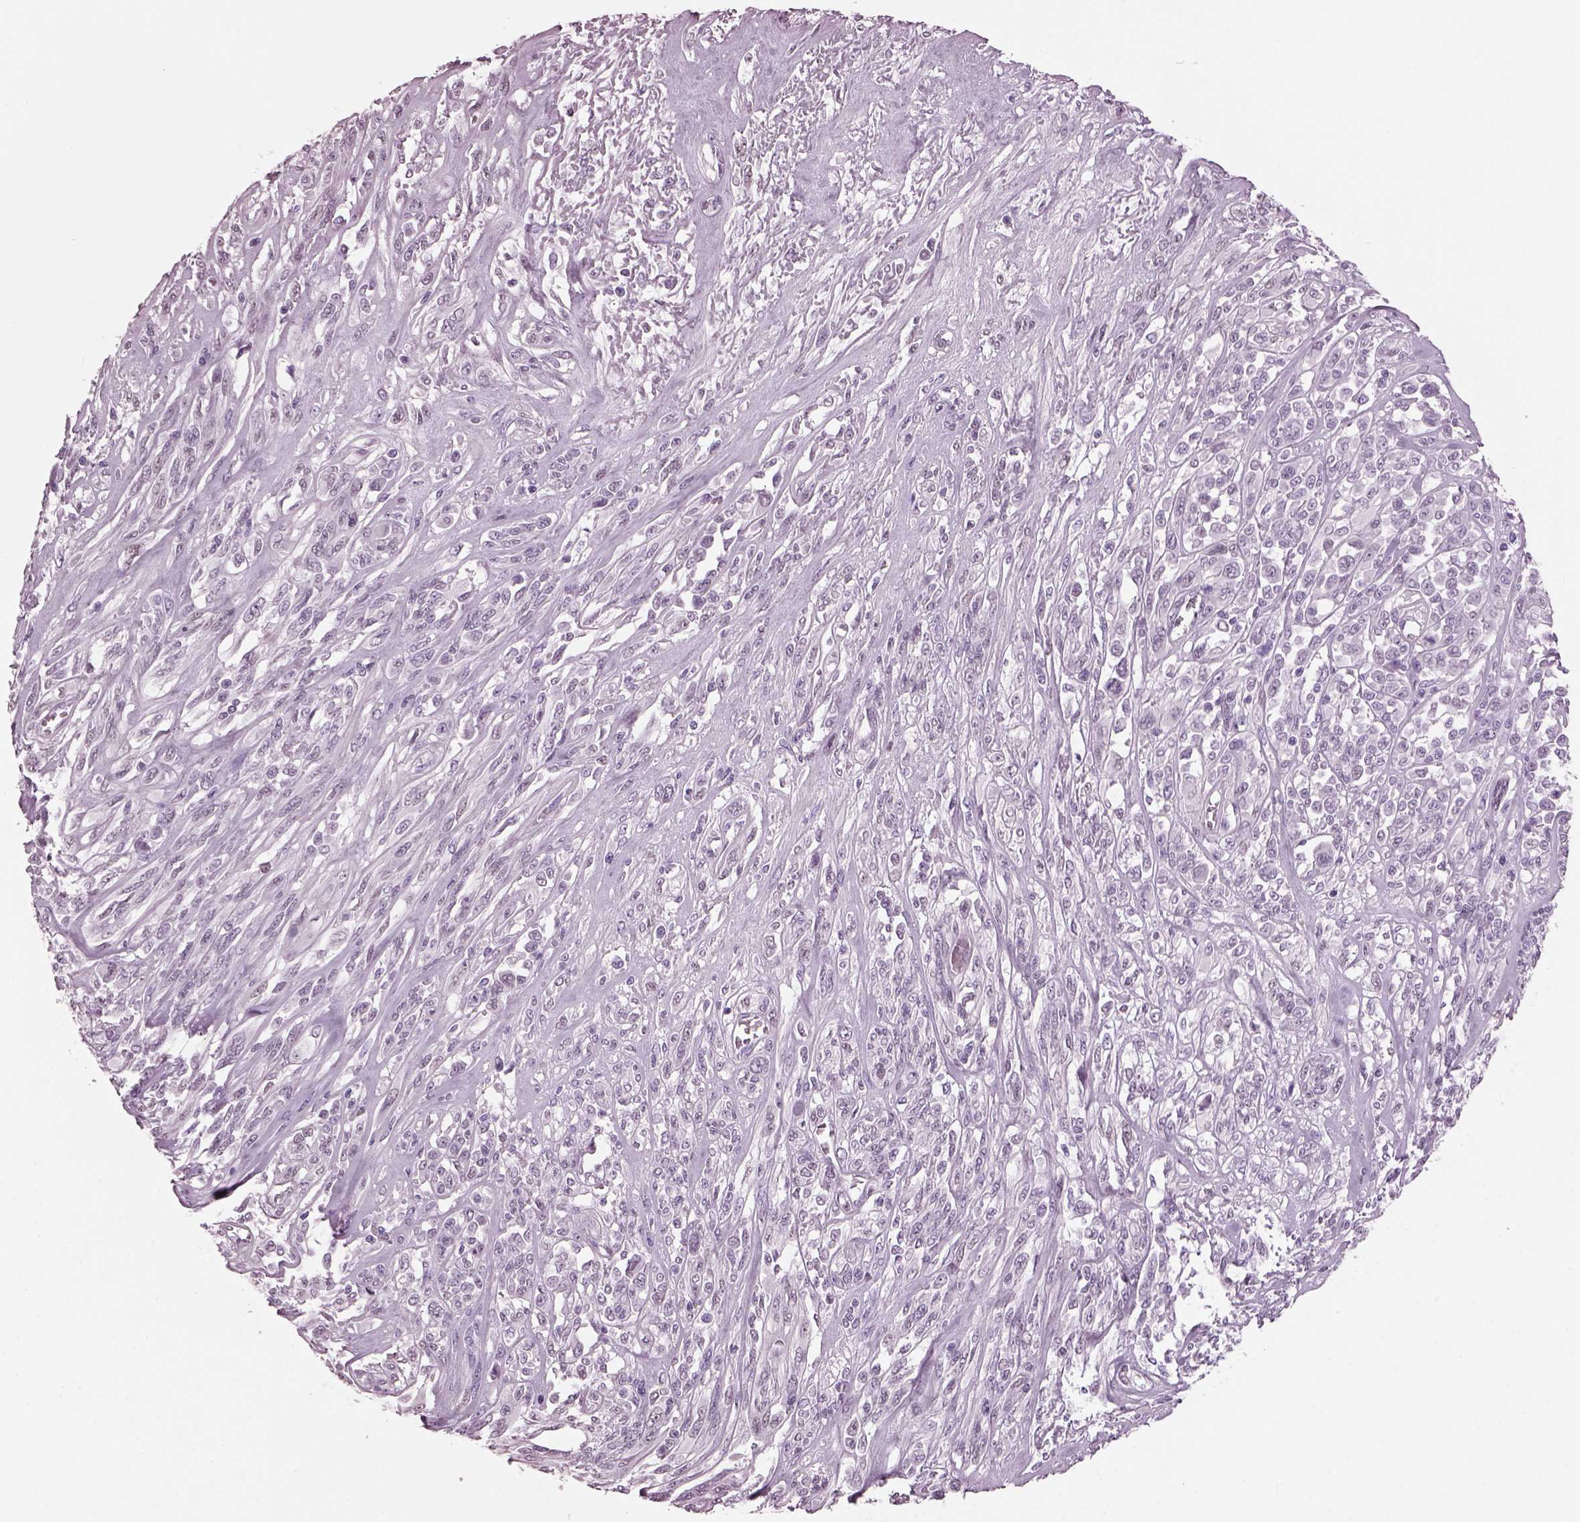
{"staining": {"intensity": "negative", "quantity": "none", "location": "none"}, "tissue": "melanoma", "cell_type": "Tumor cells", "image_type": "cancer", "snomed": [{"axis": "morphology", "description": "Malignant melanoma, NOS"}, {"axis": "topography", "description": "Skin"}], "caption": "DAB immunohistochemical staining of human malignant melanoma displays no significant positivity in tumor cells. (DAB immunohistochemistry visualized using brightfield microscopy, high magnification).", "gene": "KRTAP3-2", "patient": {"sex": "female", "age": 91}}